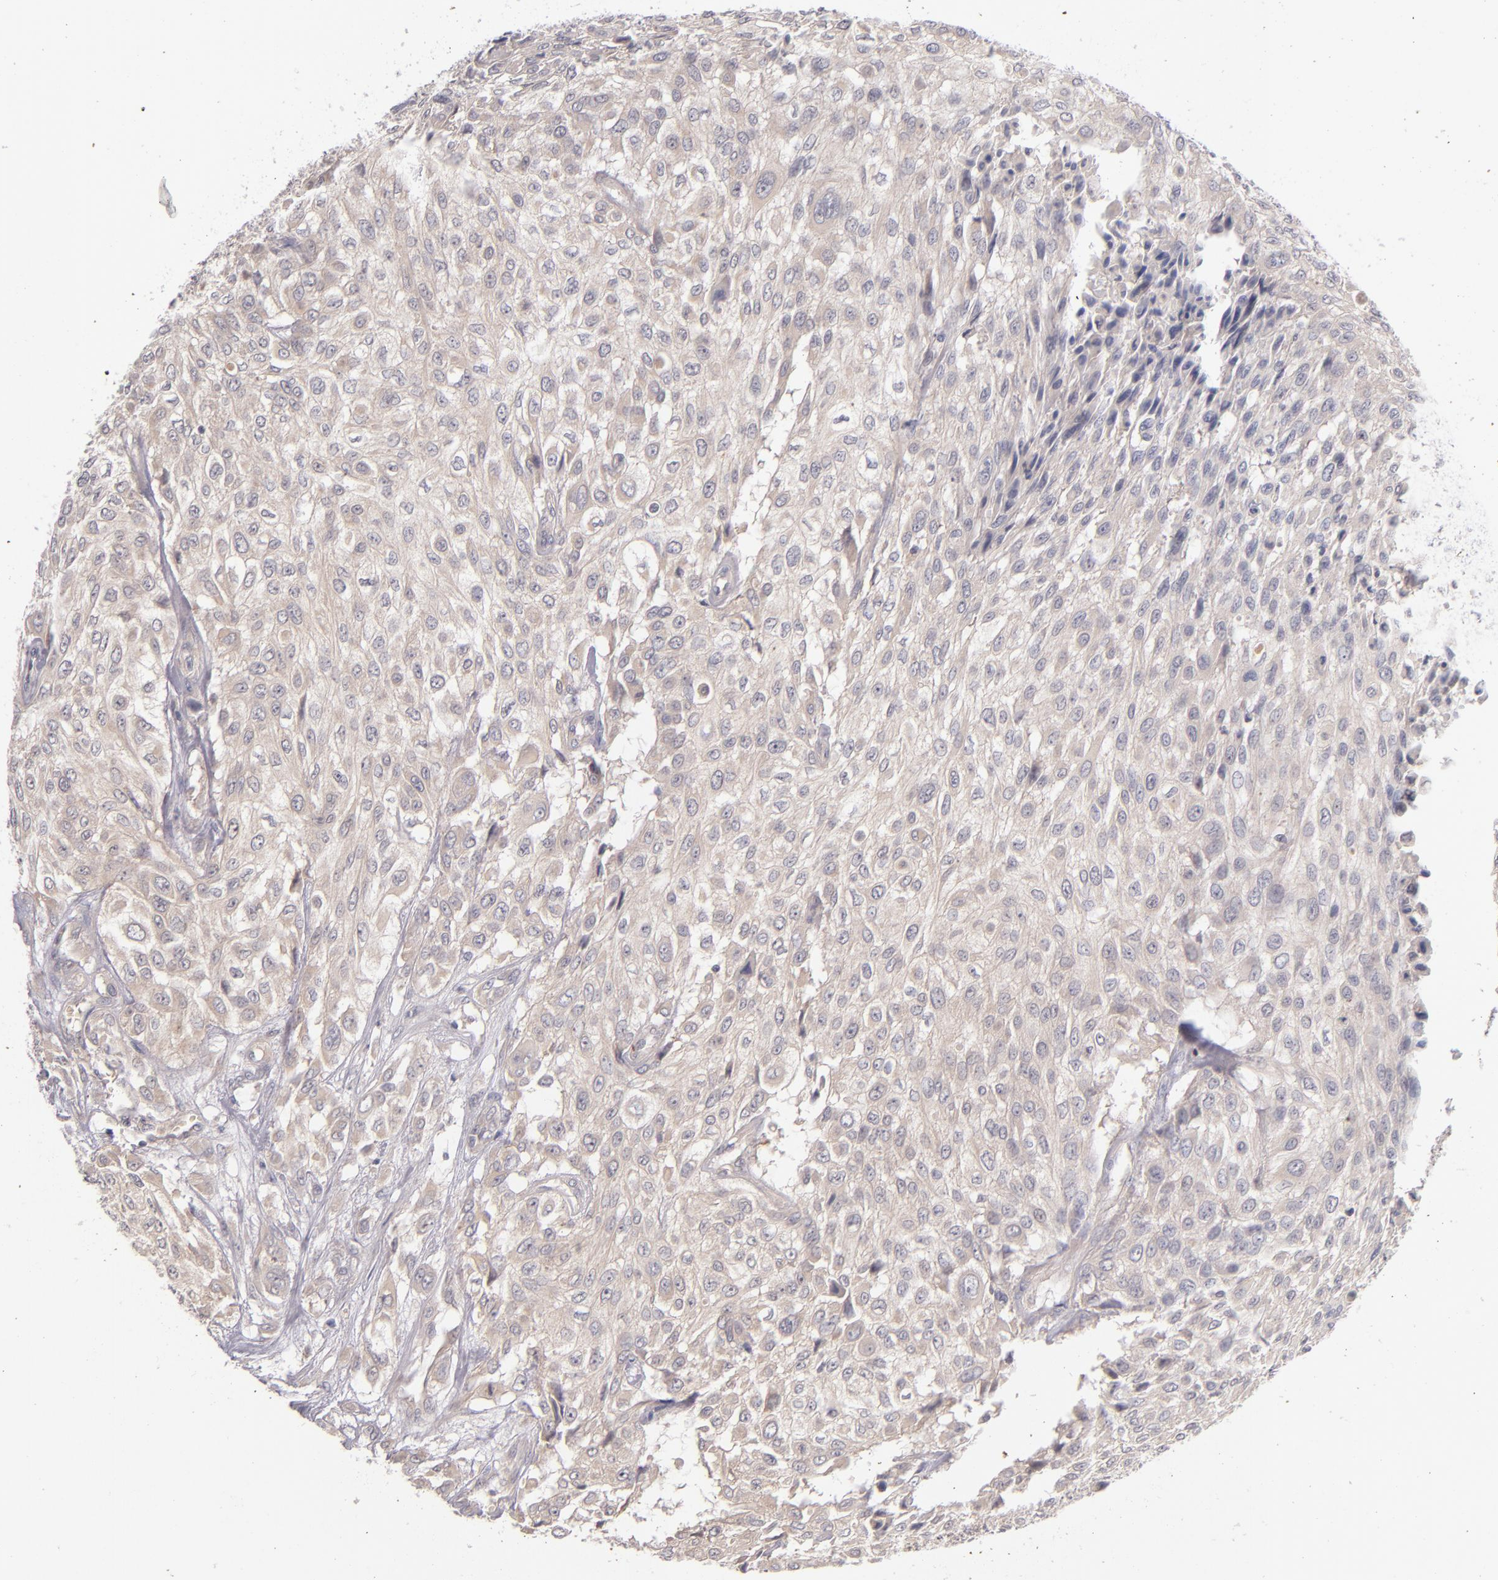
{"staining": {"intensity": "weak", "quantity": "25%-75%", "location": "cytoplasmic/membranous"}, "tissue": "urothelial cancer", "cell_type": "Tumor cells", "image_type": "cancer", "snomed": [{"axis": "morphology", "description": "Urothelial carcinoma, High grade"}, {"axis": "topography", "description": "Urinary bladder"}], "caption": "IHC staining of urothelial cancer, which demonstrates low levels of weak cytoplasmic/membranous positivity in about 25%-75% of tumor cells indicating weak cytoplasmic/membranous protein positivity. The staining was performed using DAB (brown) for protein detection and nuclei were counterstained in hematoxylin (blue).", "gene": "TSC2", "patient": {"sex": "male", "age": 57}}